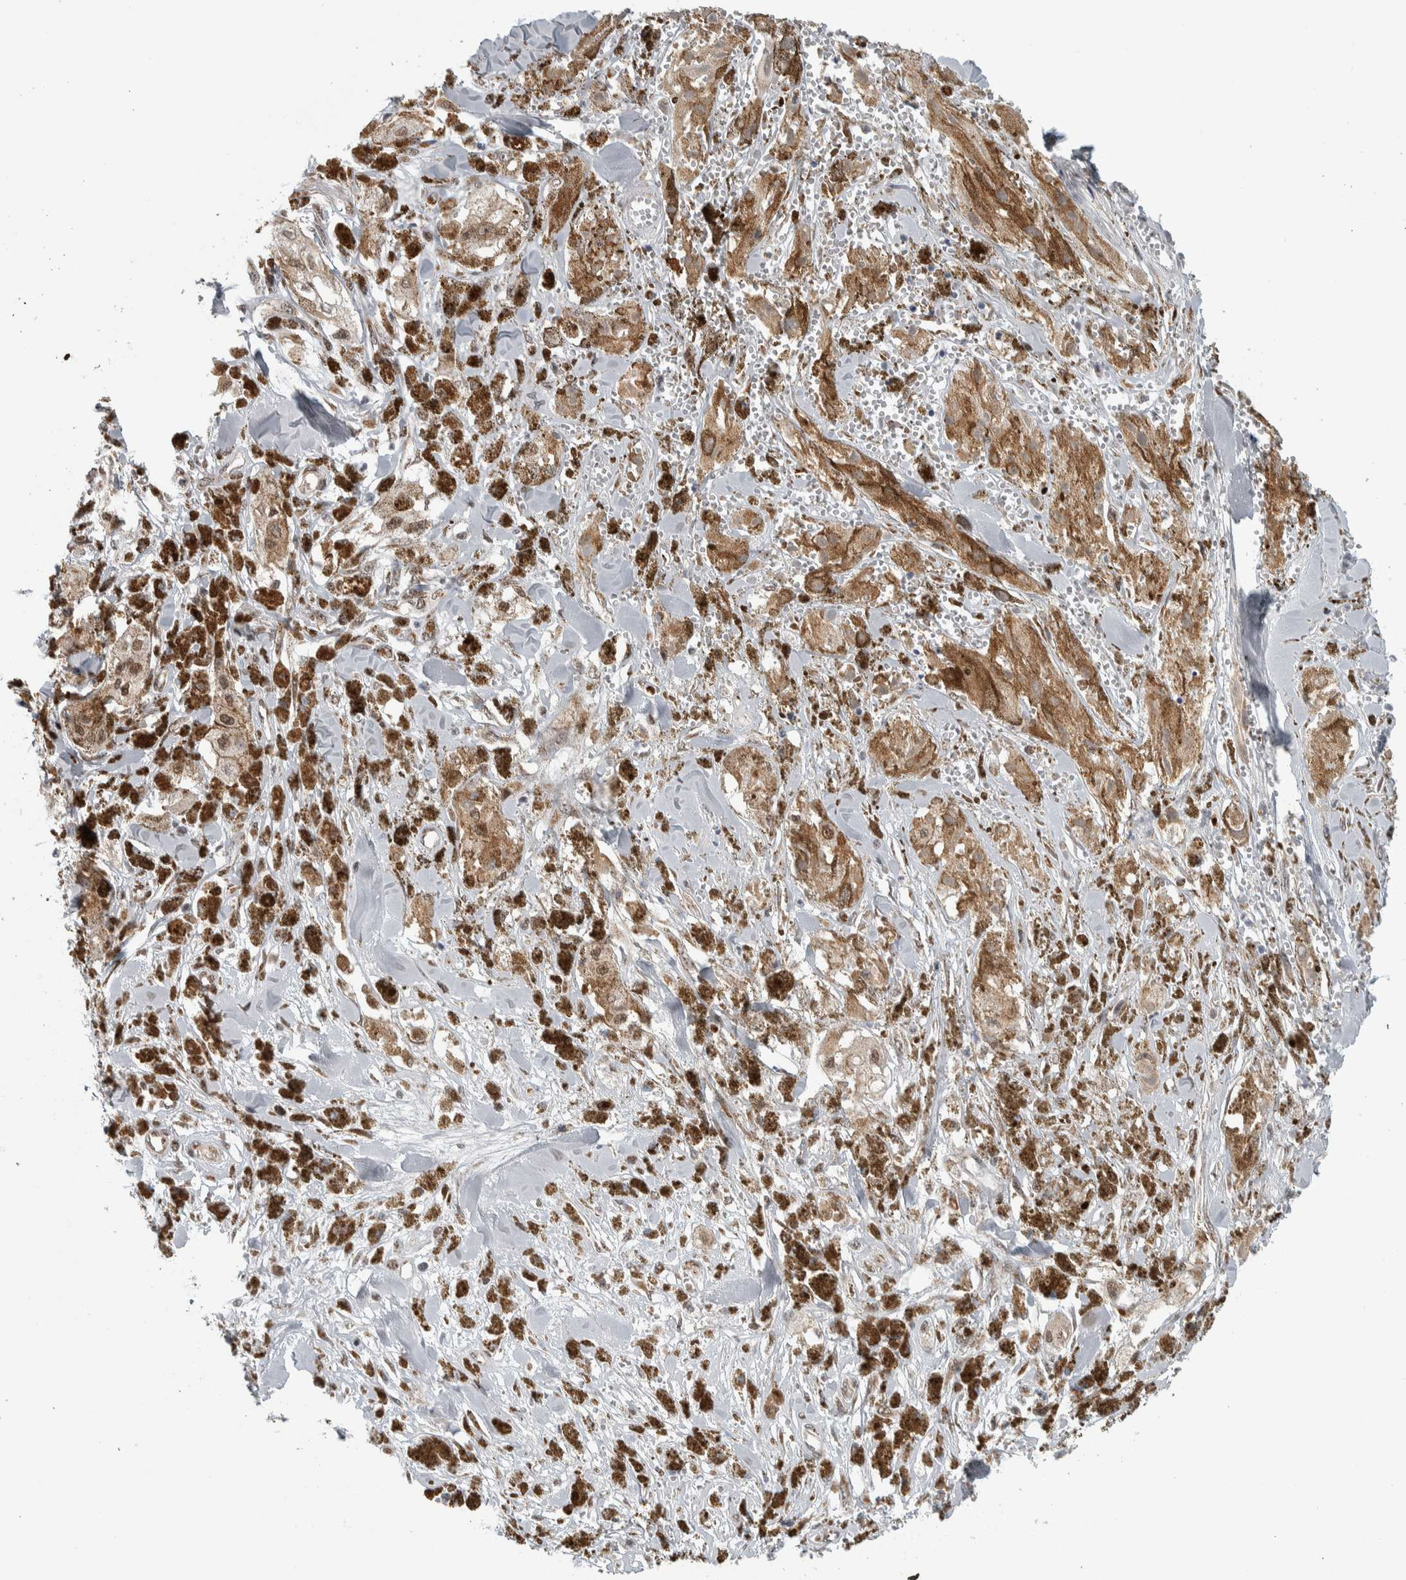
{"staining": {"intensity": "moderate", "quantity": ">75%", "location": "cytoplasmic/membranous,nuclear"}, "tissue": "melanoma", "cell_type": "Tumor cells", "image_type": "cancer", "snomed": [{"axis": "morphology", "description": "Malignant melanoma, NOS"}, {"axis": "topography", "description": "Skin"}], "caption": "Immunohistochemistry (IHC) (DAB) staining of melanoma demonstrates moderate cytoplasmic/membranous and nuclear protein expression in approximately >75% of tumor cells.", "gene": "ZMYND8", "patient": {"sex": "male", "age": 88}}